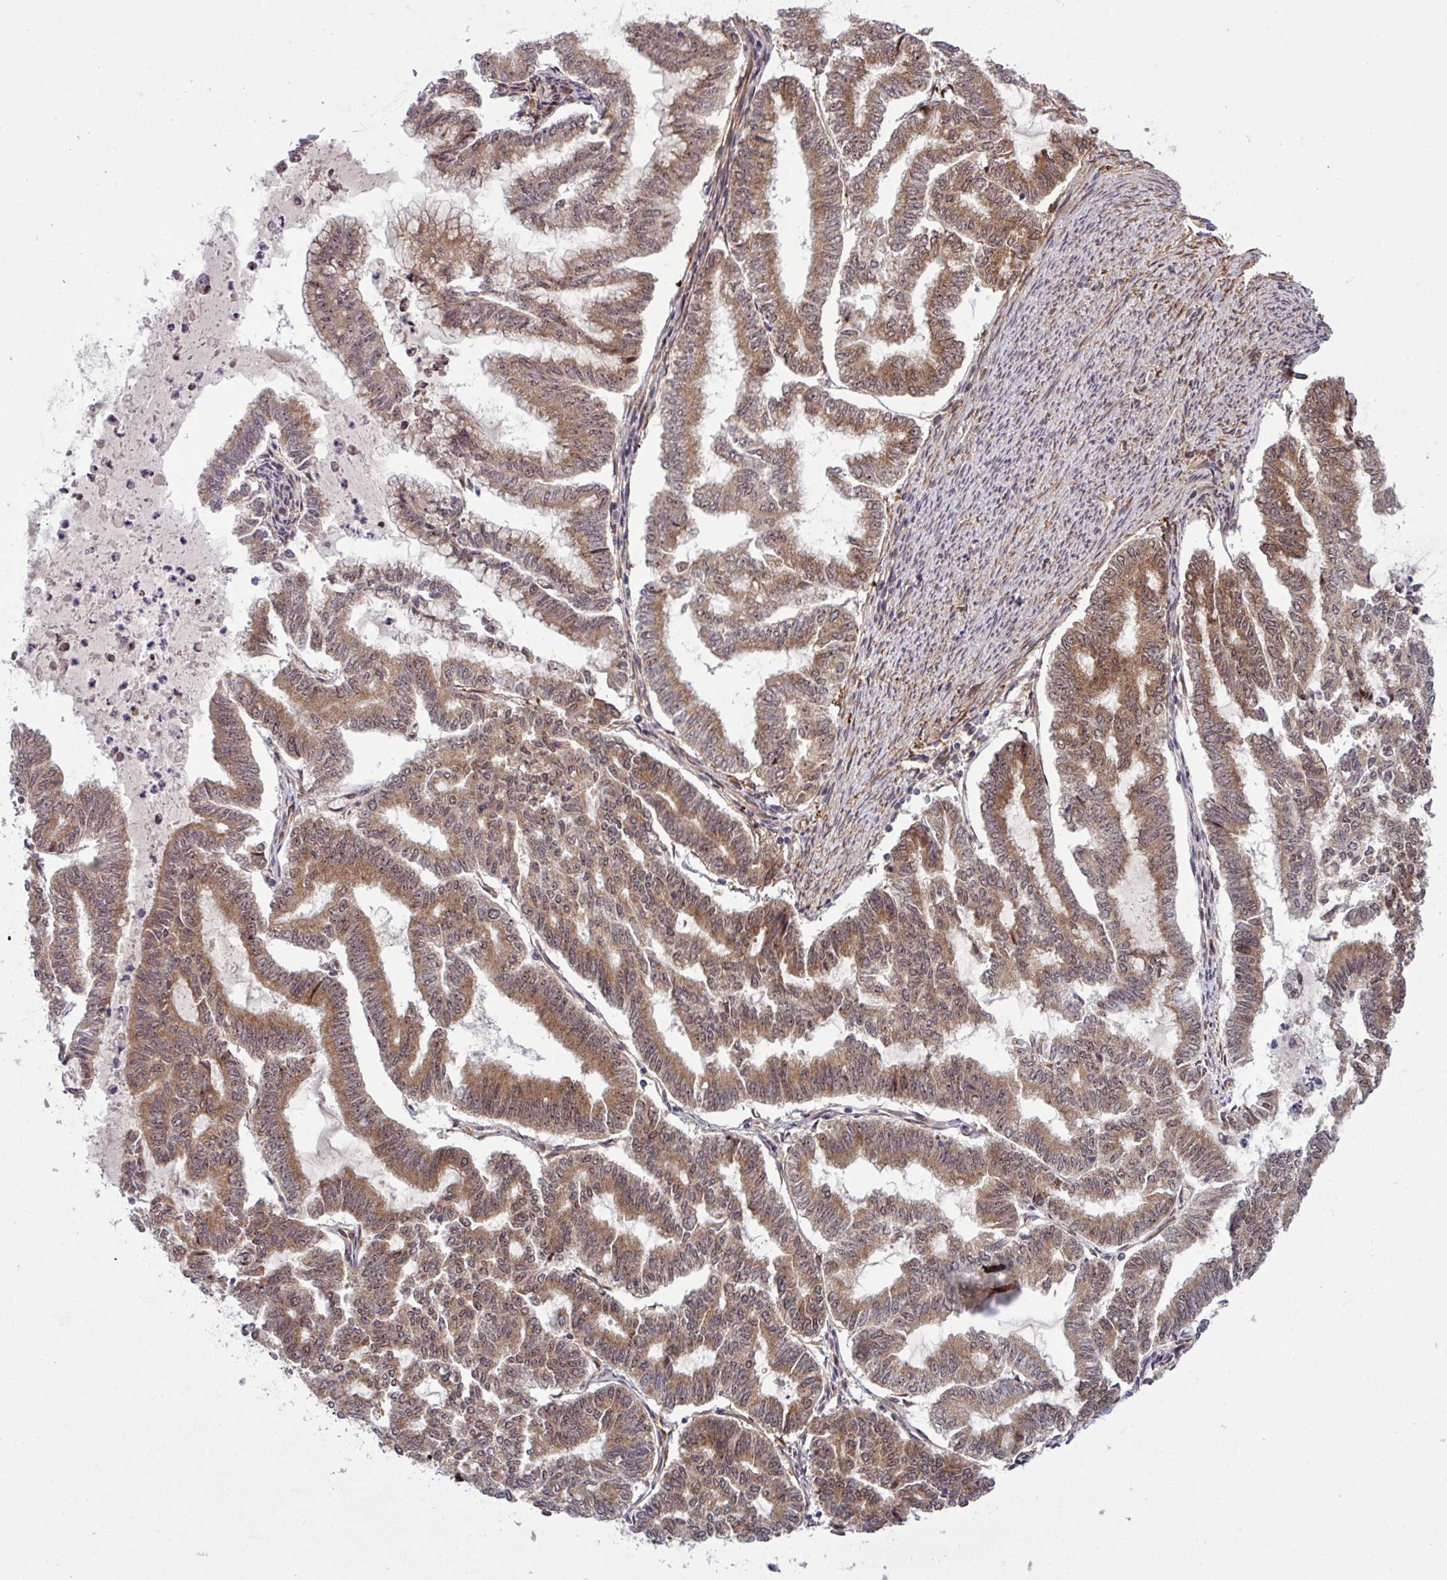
{"staining": {"intensity": "moderate", "quantity": ">75%", "location": "cytoplasmic/membranous,nuclear"}, "tissue": "endometrial cancer", "cell_type": "Tumor cells", "image_type": "cancer", "snomed": [{"axis": "morphology", "description": "Adenocarcinoma, NOS"}, {"axis": "topography", "description": "Endometrium"}], "caption": "Endometrial adenocarcinoma tissue shows moderate cytoplasmic/membranous and nuclear staining in approximately >75% of tumor cells, visualized by immunohistochemistry.", "gene": "C7orf50", "patient": {"sex": "female", "age": 79}}